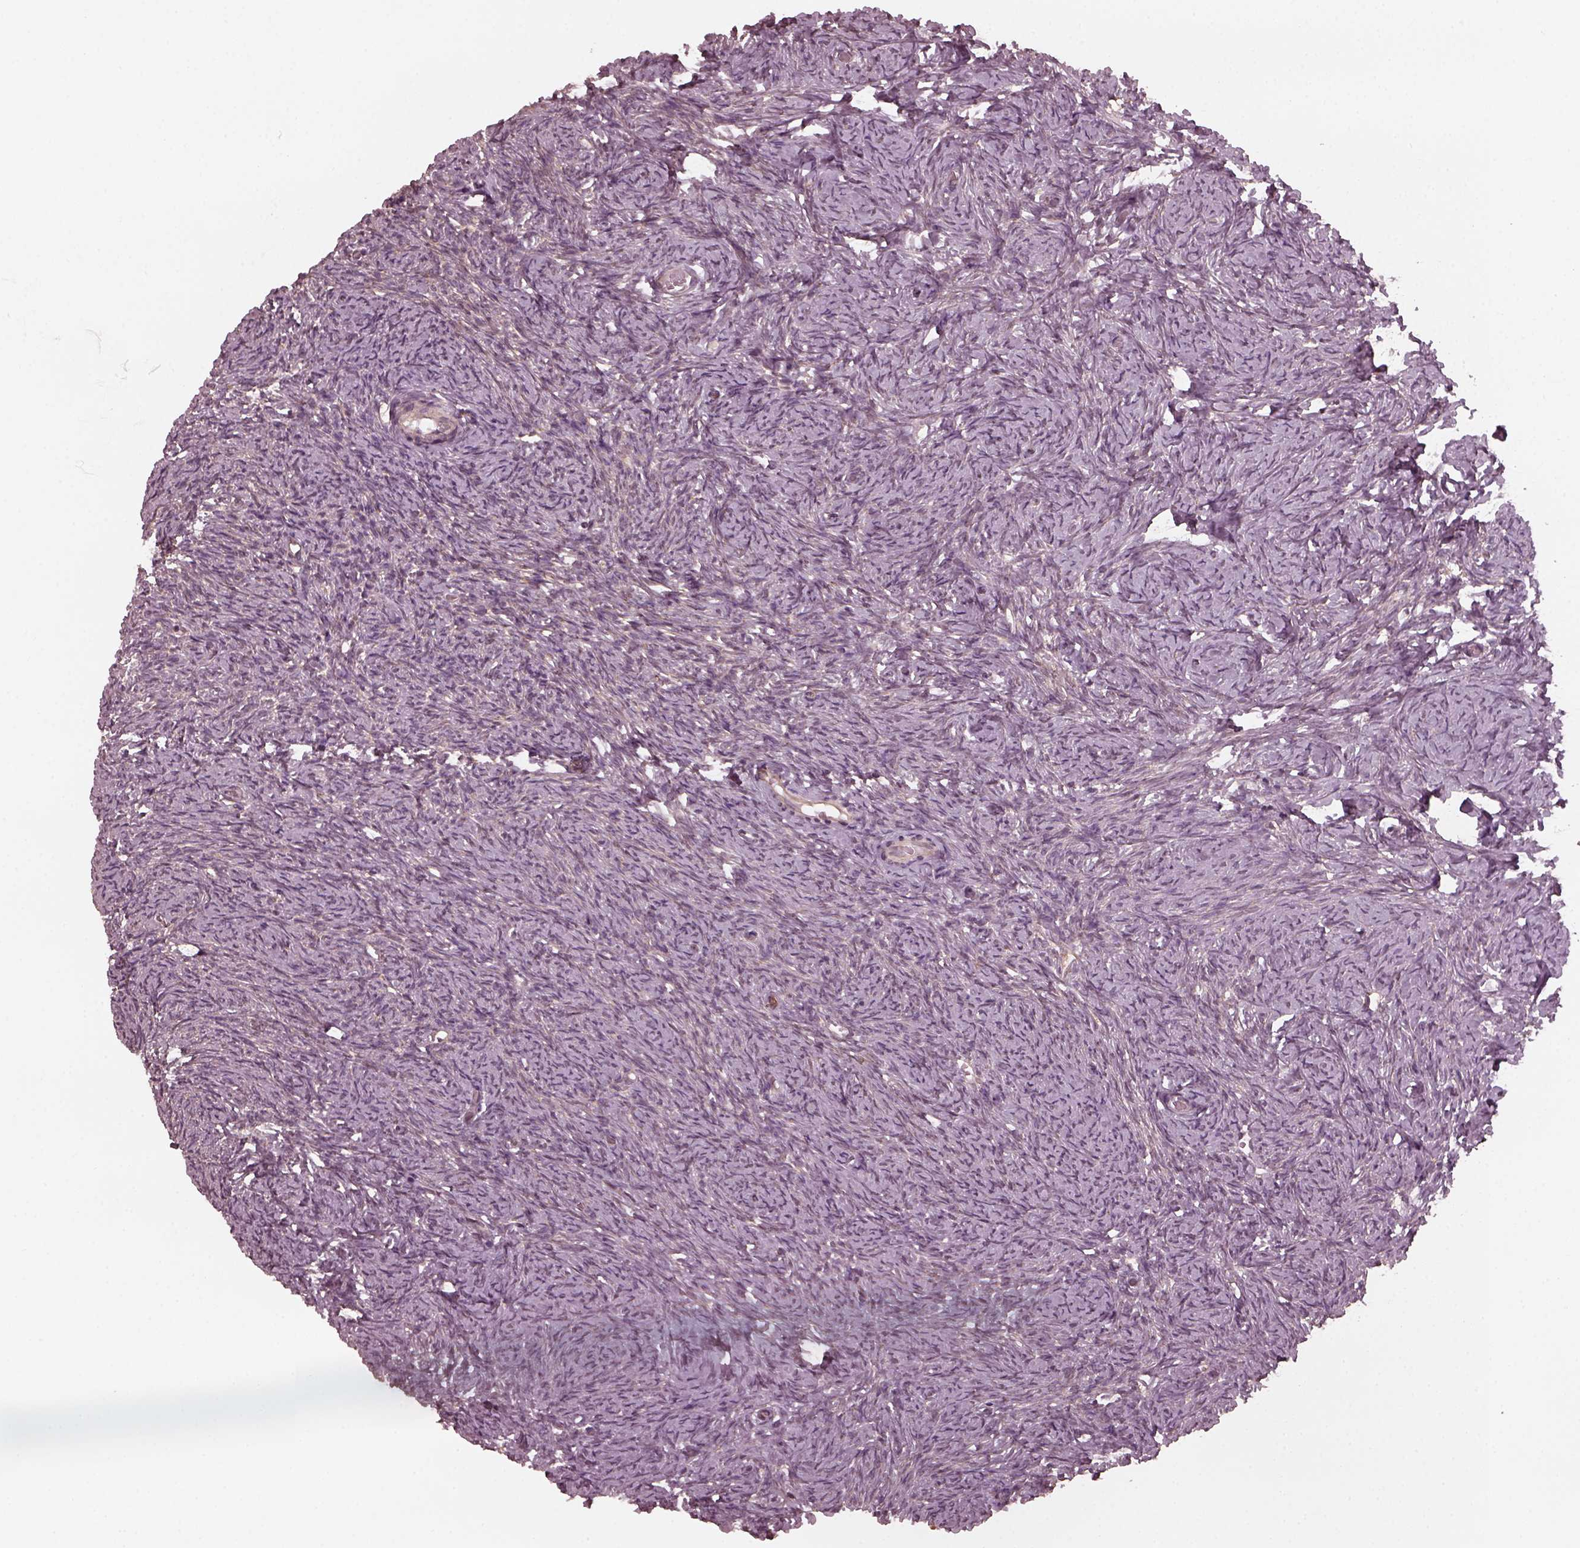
{"staining": {"intensity": "weak", "quantity": ">75%", "location": "cytoplasmic/membranous"}, "tissue": "ovary", "cell_type": "Ovarian stroma cells", "image_type": "normal", "snomed": [{"axis": "morphology", "description": "Normal tissue, NOS"}, {"axis": "topography", "description": "Ovary"}], "caption": "Immunohistochemistry staining of normal ovary, which shows low levels of weak cytoplasmic/membranous expression in about >75% of ovarian stroma cells indicating weak cytoplasmic/membranous protein staining. The staining was performed using DAB (3,3'-diaminobenzidine) (brown) for protein detection and nuclei were counterstained in hematoxylin (blue).", "gene": "FAF2", "patient": {"sex": "female", "age": 39}}